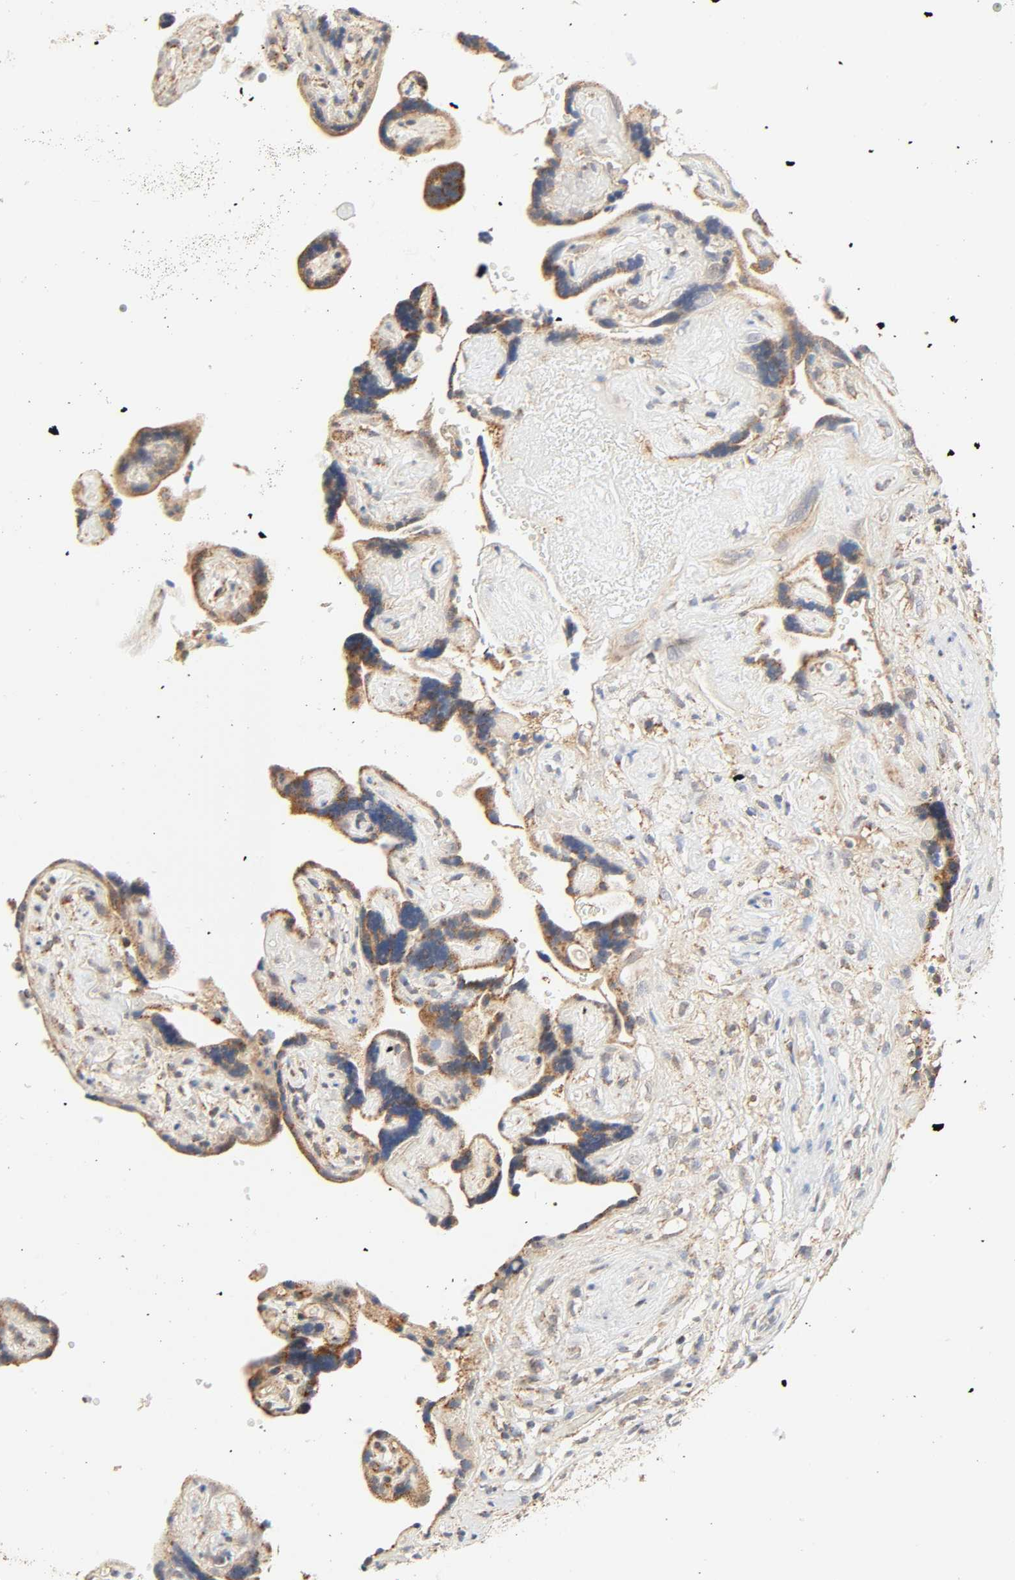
{"staining": {"intensity": "moderate", "quantity": ">75%", "location": "cytoplasmic/membranous"}, "tissue": "placenta", "cell_type": "Decidual cells", "image_type": "normal", "snomed": [{"axis": "morphology", "description": "Normal tissue, NOS"}, {"axis": "topography", "description": "Placenta"}], "caption": "DAB (3,3'-diaminobenzidine) immunohistochemical staining of normal human placenta shows moderate cytoplasmic/membranous protein expression in approximately >75% of decidual cells.", "gene": "ZMAT5", "patient": {"sex": "female", "age": 30}}